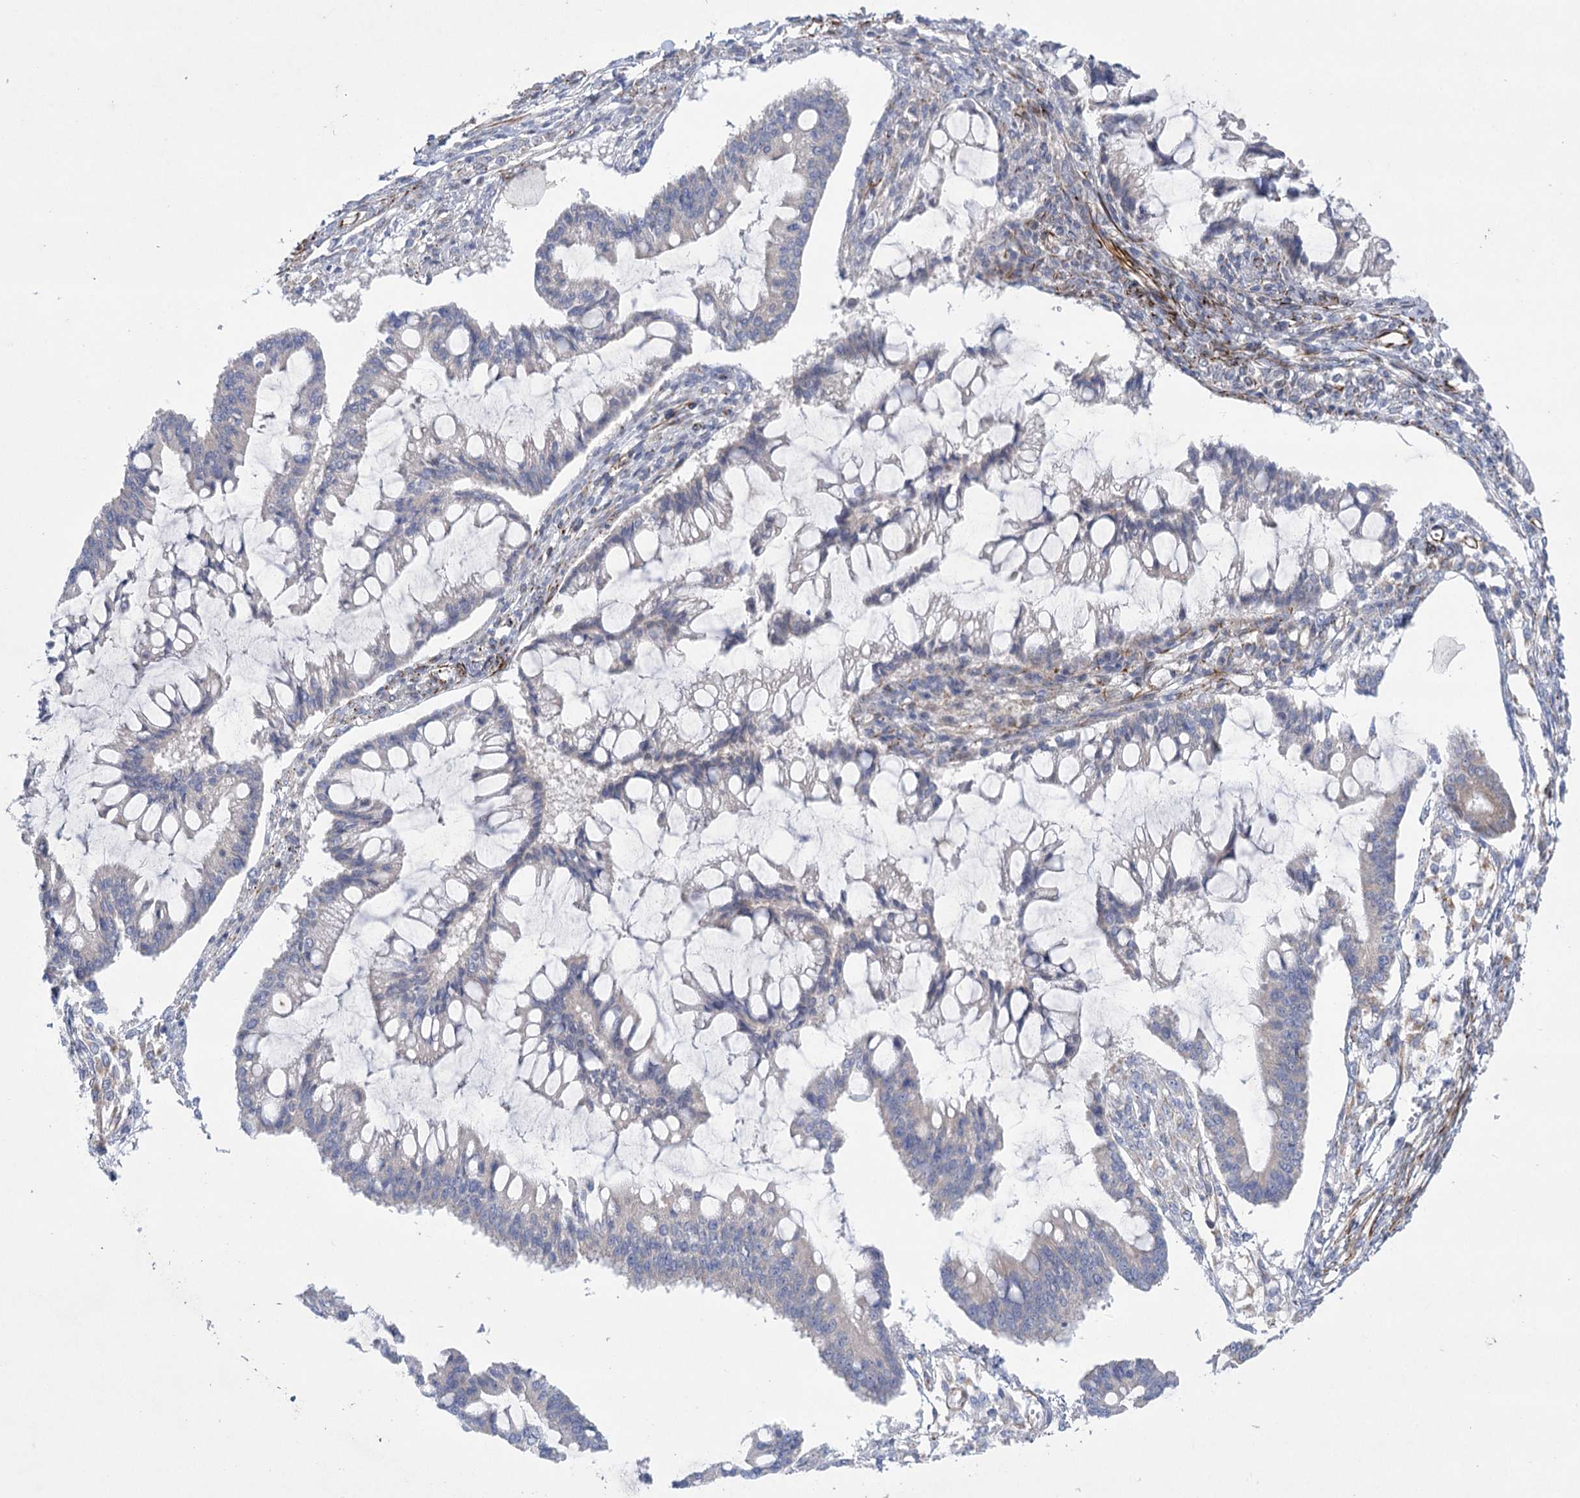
{"staining": {"intensity": "negative", "quantity": "none", "location": "none"}, "tissue": "ovarian cancer", "cell_type": "Tumor cells", "image_type": "cancer", "snomed": [{"axis": "morphology", "description": "Cystadenocarcinoma, mucinous, NOS"}, {"axis": "topography", "description": "Ovary"}], "caption": "Histopathology image shows no protein staining in tumor cells of mucinous cystadenocarcinoma (ovarian) tissue. (Brightfield microscopy of DAB (3,3'-diaminobenzidine) immunohistochemistry at high magnification).", "gene": "DHTKD1", "patient": {"sex": "female", "age": 73}}